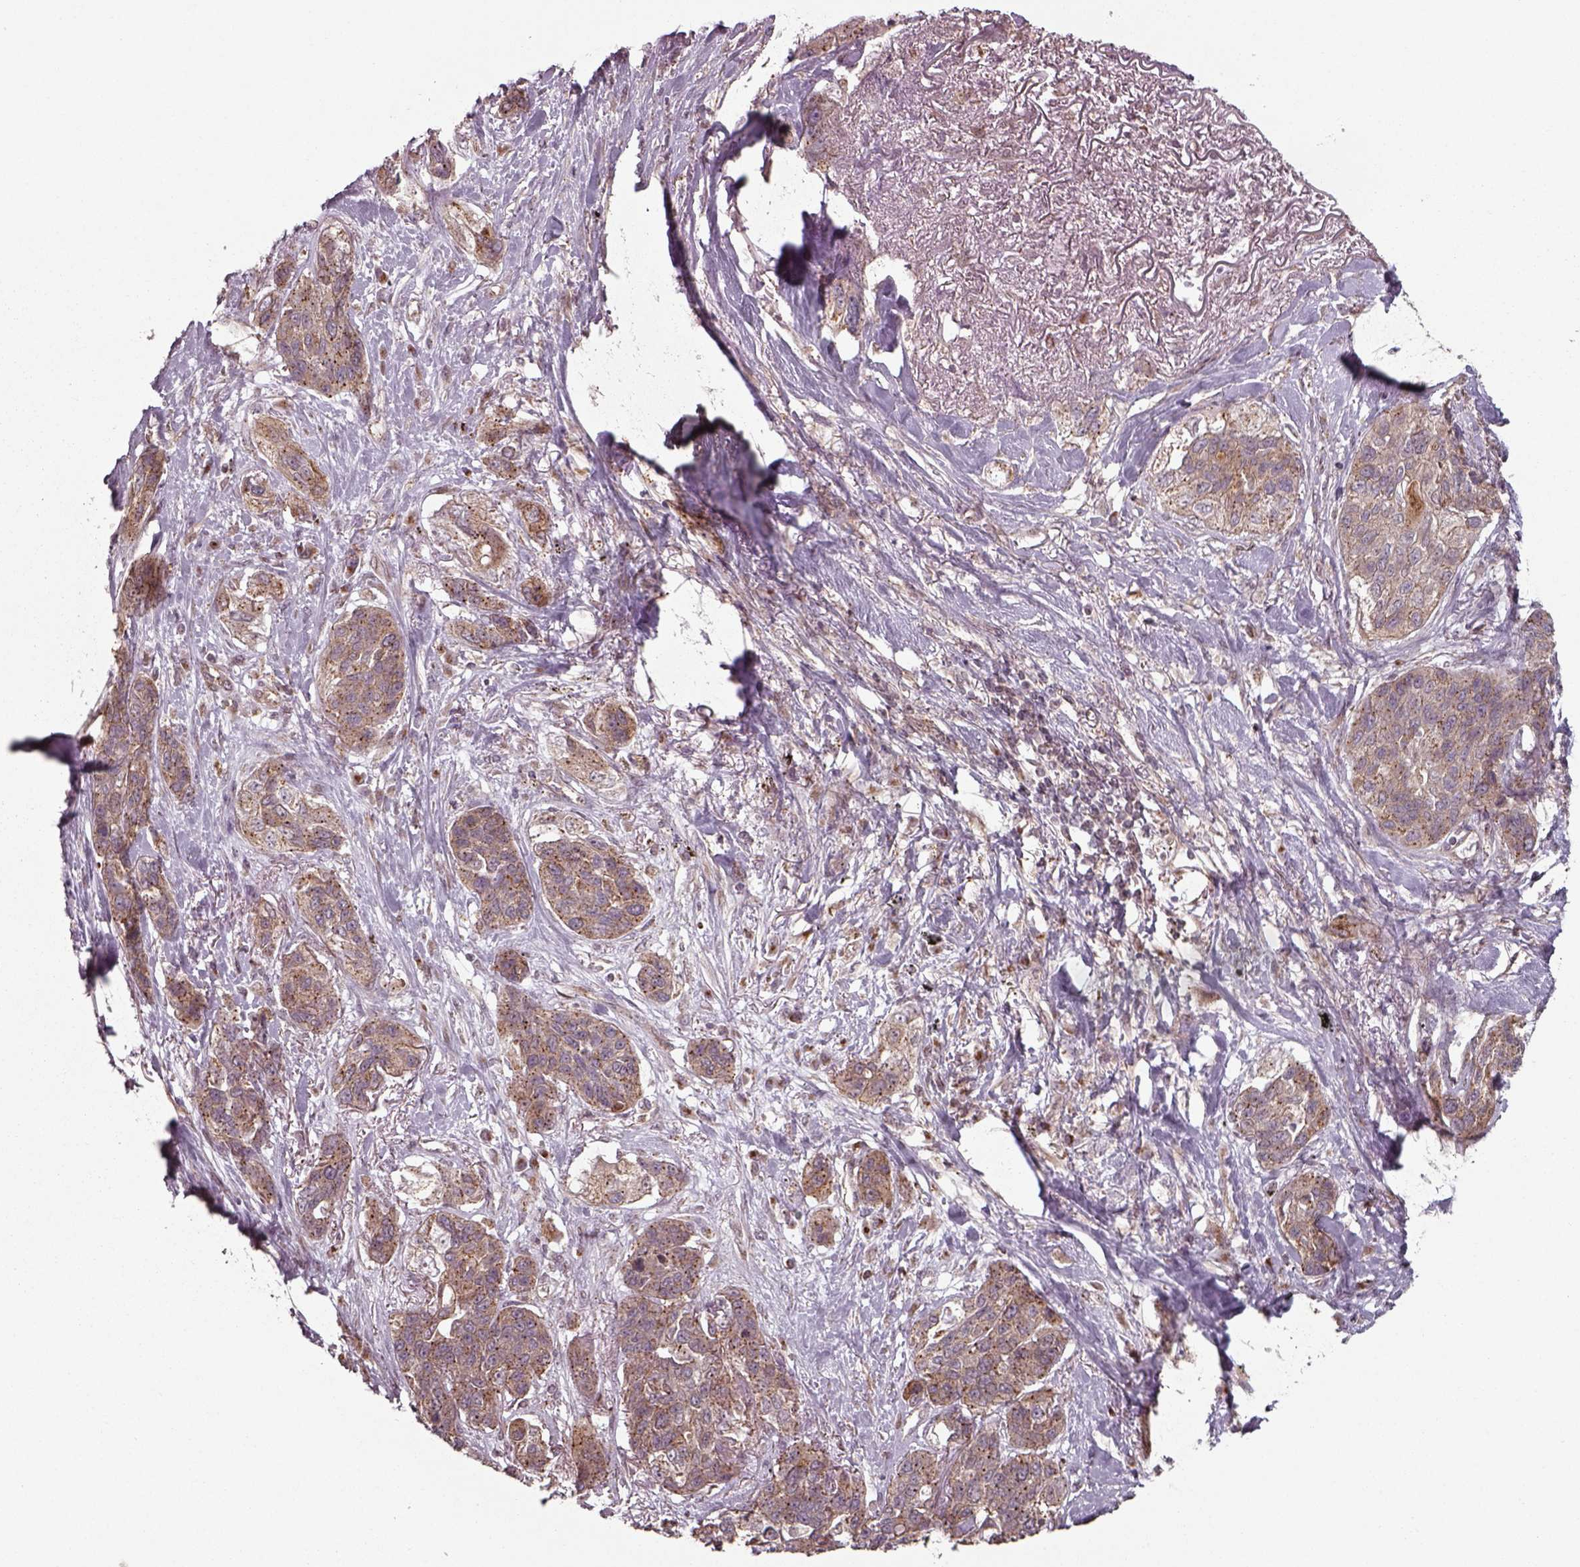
{"staining": {"intensity": "moderate", "quantity": ">75%", "location": "cytoplasmic/membranous"}, "tissue": "lung cancer", "cell_type": "Tumor cells", "image_type": "cancer", "snomed": [{"axis": "morphology", "description": "Squamous cell carcinoma, NOS"}, {"axis": "topography", "description": "Lung"}], "caption": "A medium amount of moderate cytoplasmic/membranous positivity is identified in approximately >75% of tumor cells in squamous cell carcinoma (lung) tissue.", "gene": "CHMP3", "patient": {"sex": "female", "age": 70}}